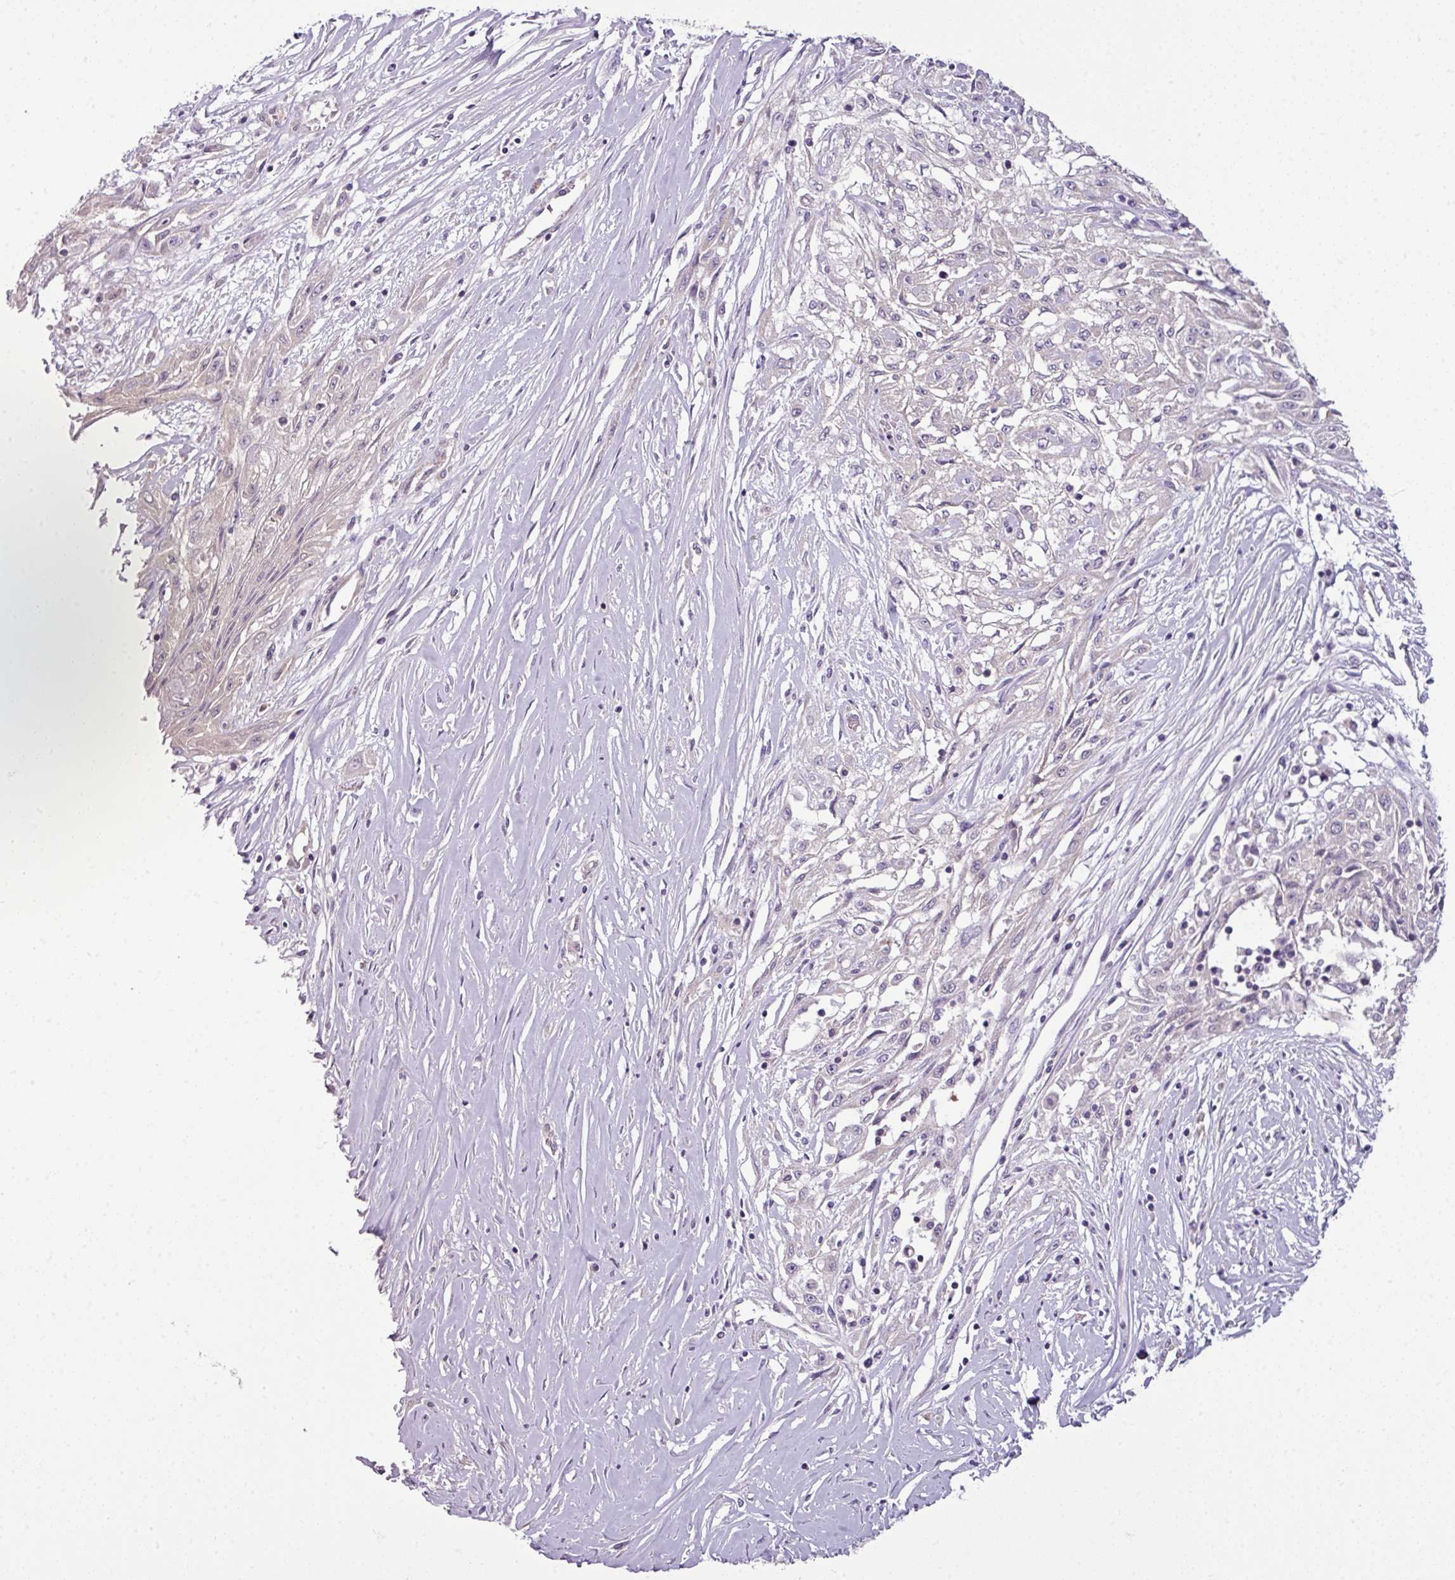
{"staining": {"intensity": "negative", "quantity": "none", "location": "none"}, "tissue": "skin cancer", "cell_type": "Tumor cells", "image_type": "cancer", "snomed": [{"axis": "morphology", "description": "Squamous cell carcinoma, NOS"}, {"axis": "morphology", "description": "Squamous cell carcinoma, metastatic, NOS"}, {"axis": "topography", "description": "Skin"}, {"axis": "topography", "description": "Lymph node"}], "caption": "IHC photomicrograph of neoplastic tissue: metastatic squamous cell carcinoma (skin) stained with DAB demonstrates no significant protein positivity in tumor cells. Nuclei are stained in blue.", "gene": "DERPC", "patient": {"sex": "male", "age": 75}}